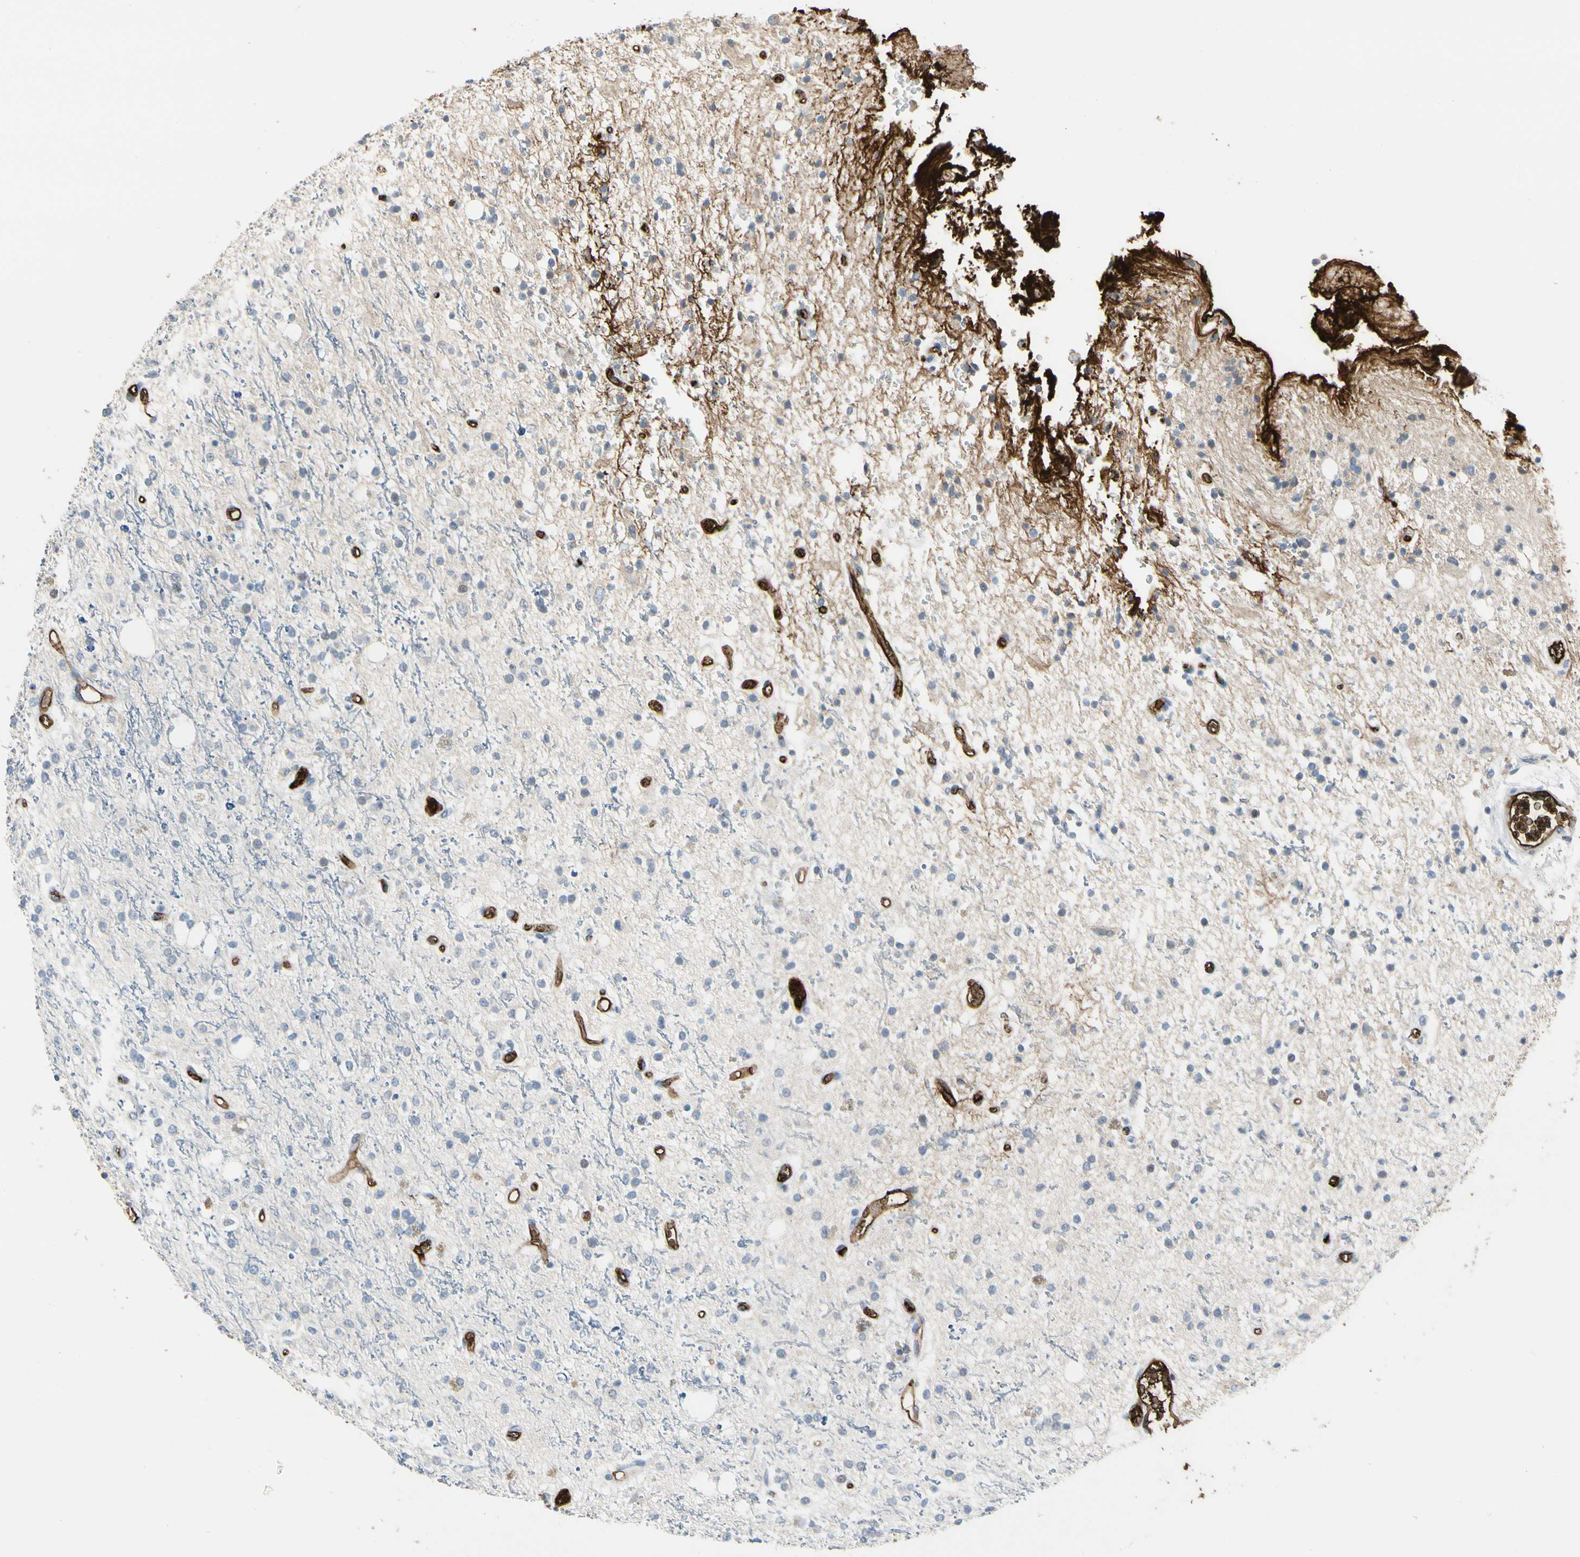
{"staining": {"intensity": "negative", "quantity": "none", "location": "none"}, "tissue": "glioma", "cell_type": "Tumor cells", "image_type": "cancer", "snomed": [{"axis": "morphology", "description": "Glioma, malignant, High grade"}, {"axis": "topography", "description": "Brain"}], "caption": "An image of human malignant glioma (high-grade) is negative for staining in tumor cells.", "gene": "FGB", "patient": {"sex": "male", "age": 47}}